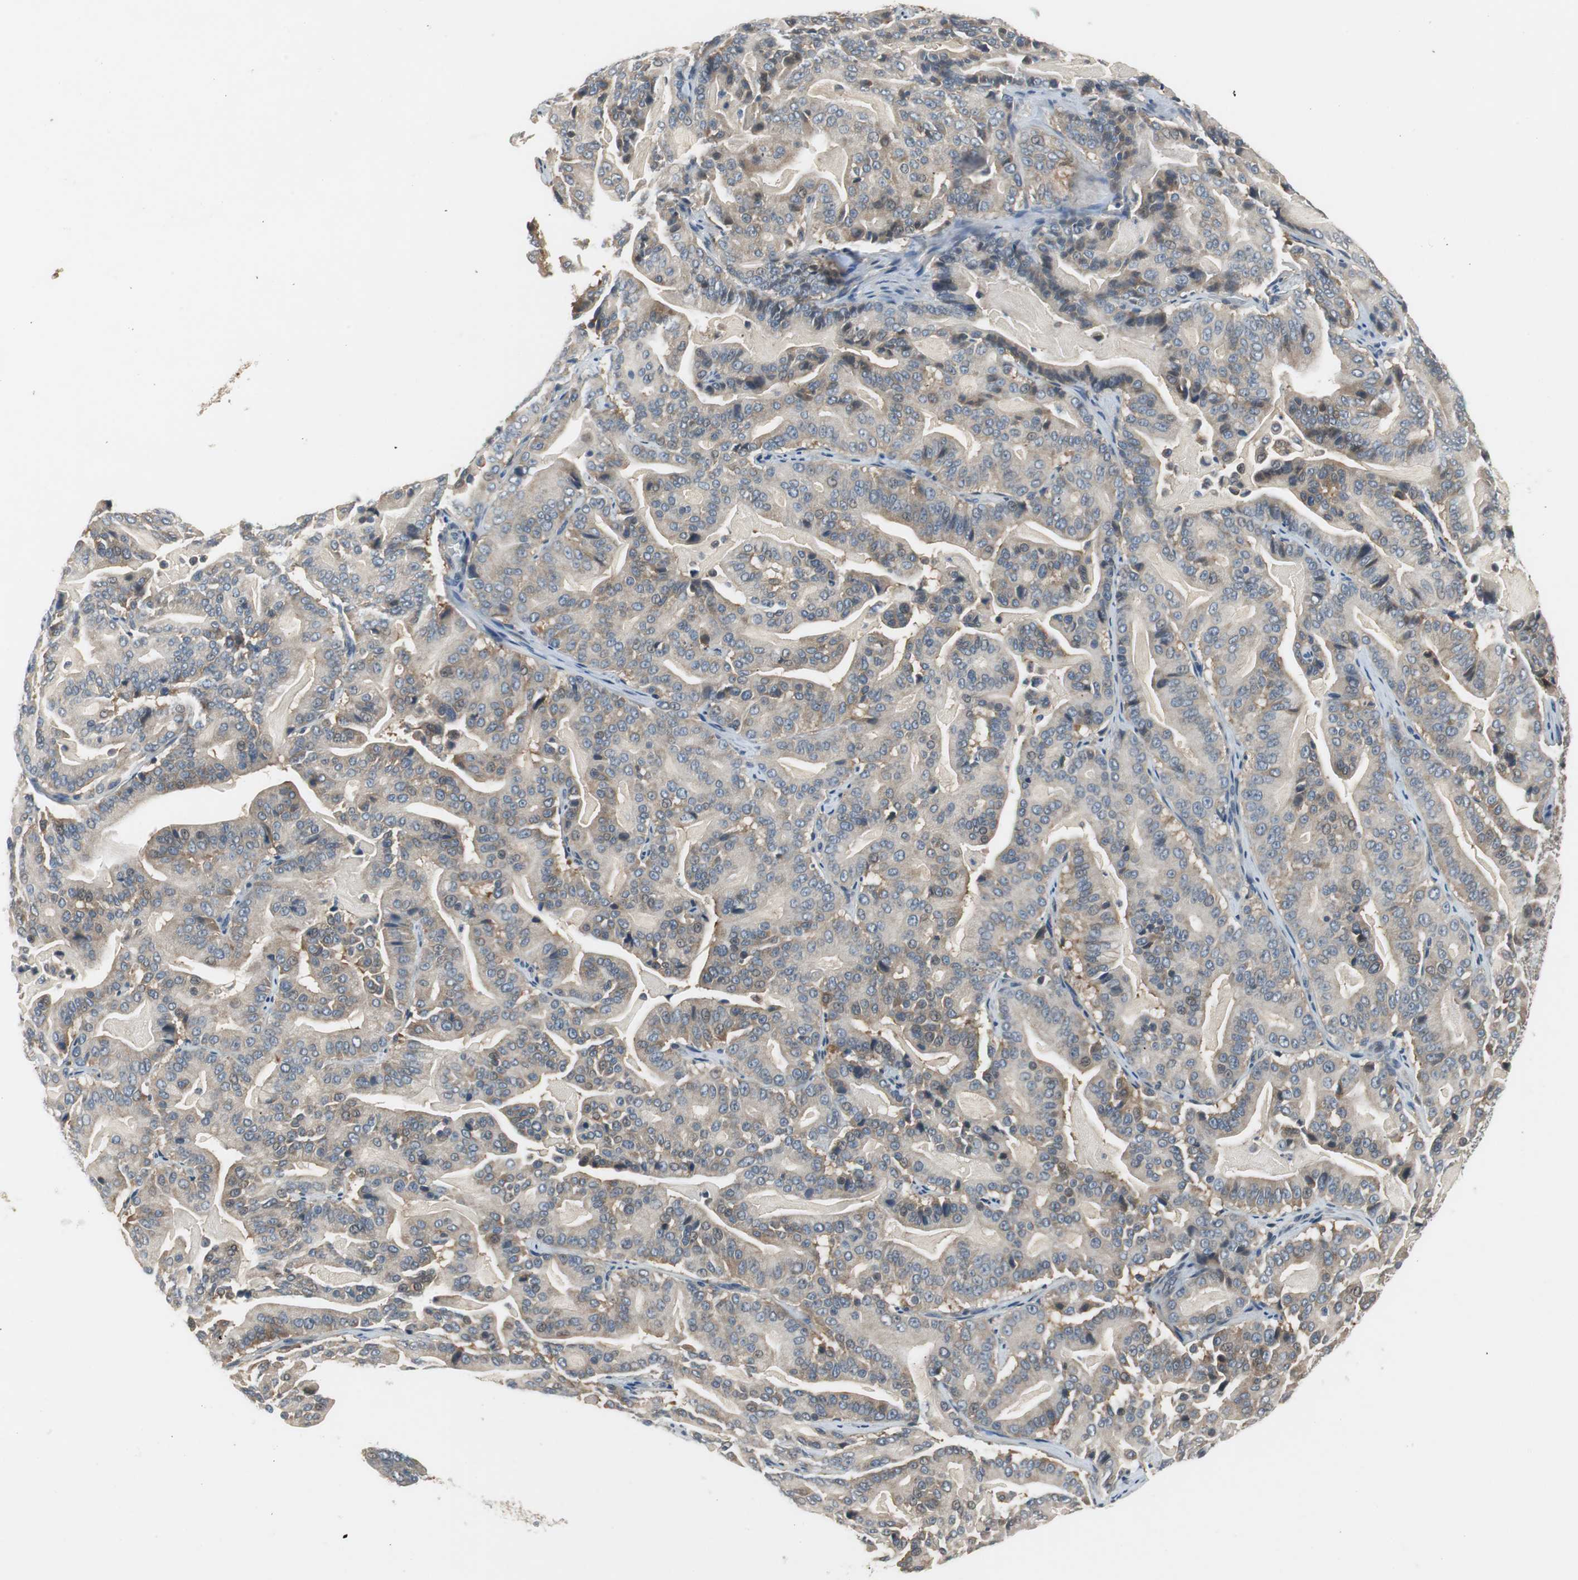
{"staining": {"intensity": "weak", "quantity": "25%-75%", "location": "cytoplasmic/membranous"}, "tissue": "pancreatic cancer", "cell_type": "Tumor cells", "image_type": "cancer", "snomed": [{"axis": "morphology", "description": "Adenocarcinoma, NOS"}, {"axis": "topography", "description": "Pancreas"}], "caption": "An image showing weak cytoplasmic/membranous staining in approximately 25%-75% of tumor cells in pancreatic adenocarcinoma, as visualized by brown immunohistochemical staining.", "gene": "GLCCI1", "patient": {"sex": "male", "age": 63}}